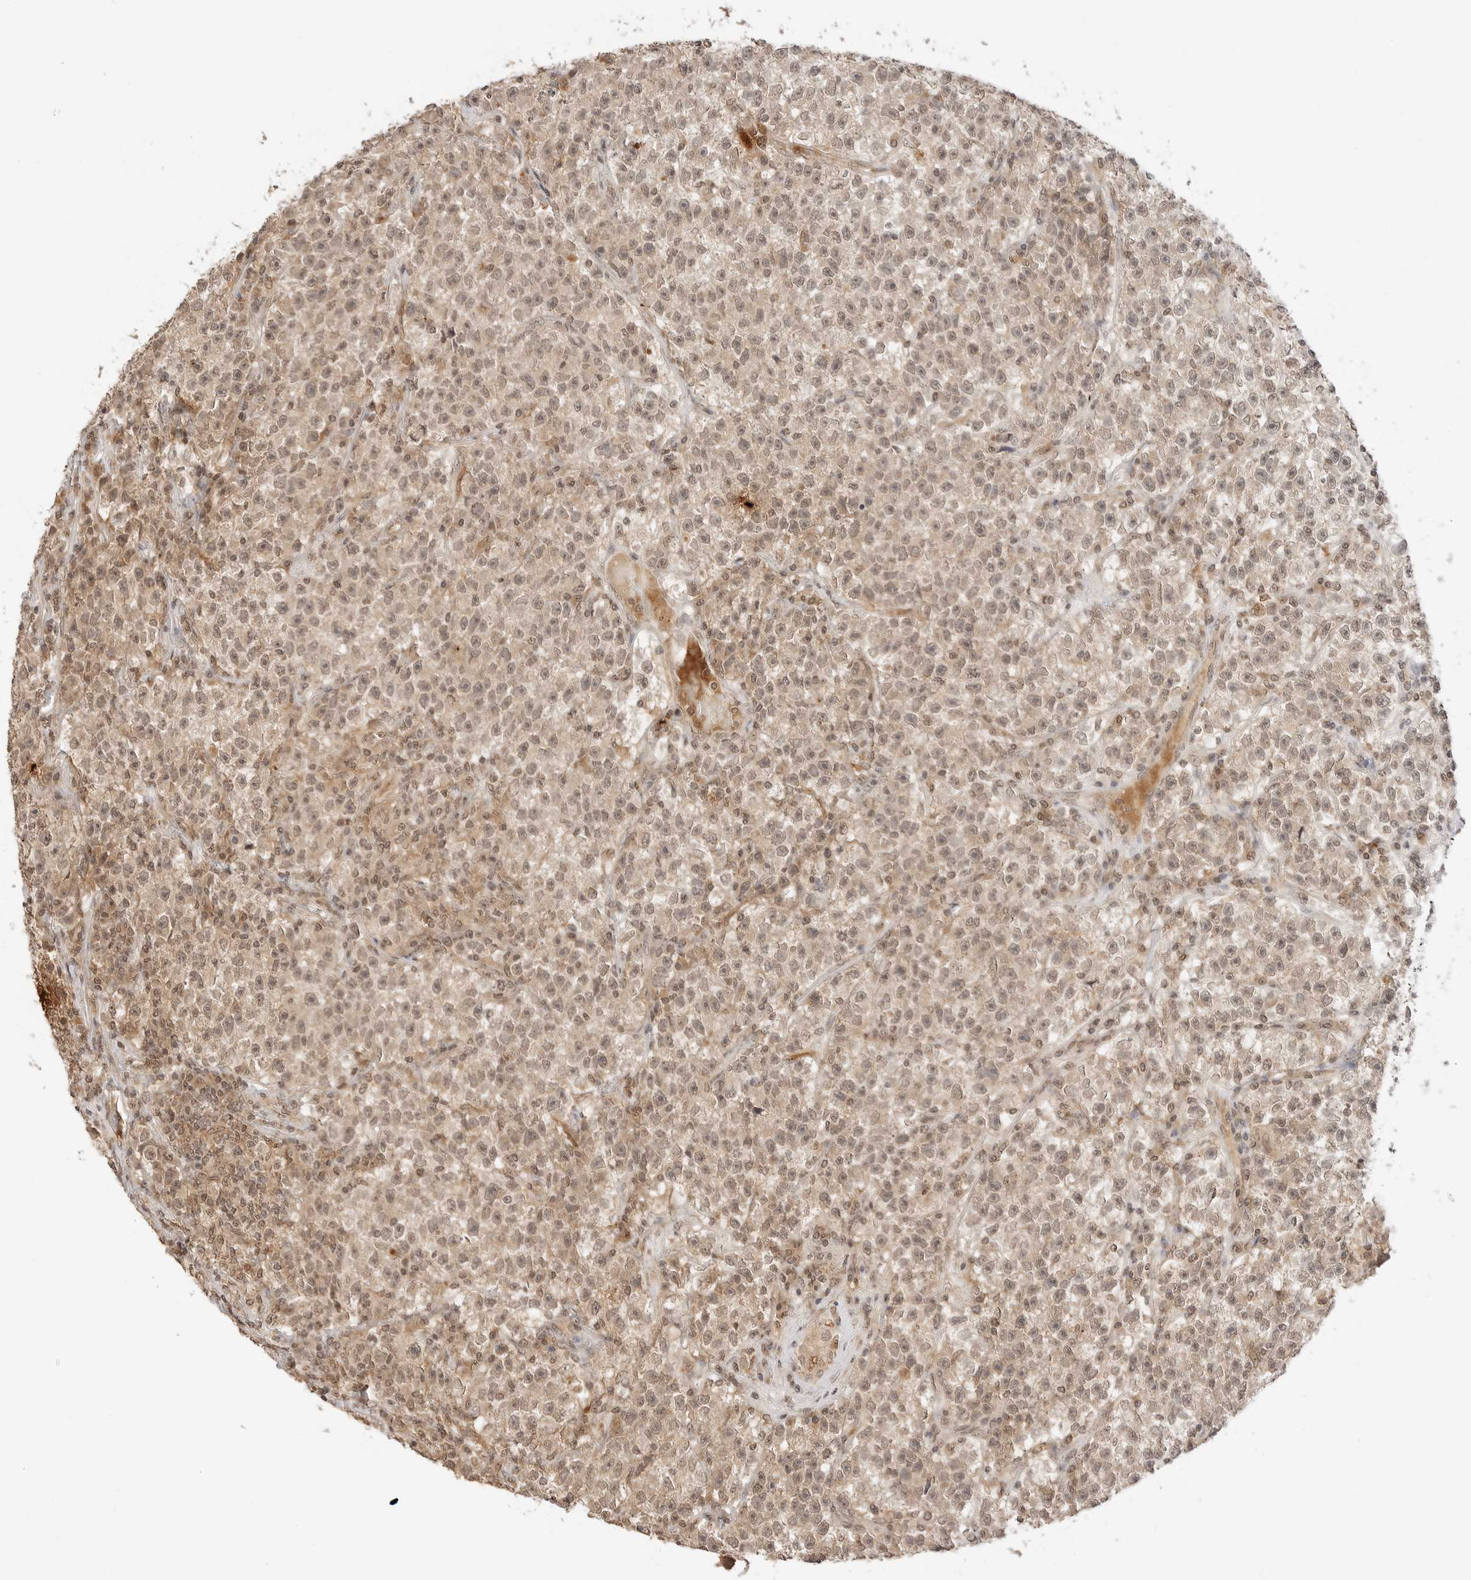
{"staining": {"intensity": "weak", "quantity": ">75%", "location": "cytoplasmic/membranous,nuclear"}, "tissue": "testis cancer", "cell_type": "Tumor cells", "image_type": "cancer", "snomed": [{"axis": "morphology", "description": "Seminoma, NOS"}, {"axis": "topography", "description": "Testis"}], "caption": "Testis cancer (seminoma) stained with a protein marker displays weak staining in tumor cells.", "gene": "GPR34", "patient": {"sex": "male", "age": 22}}